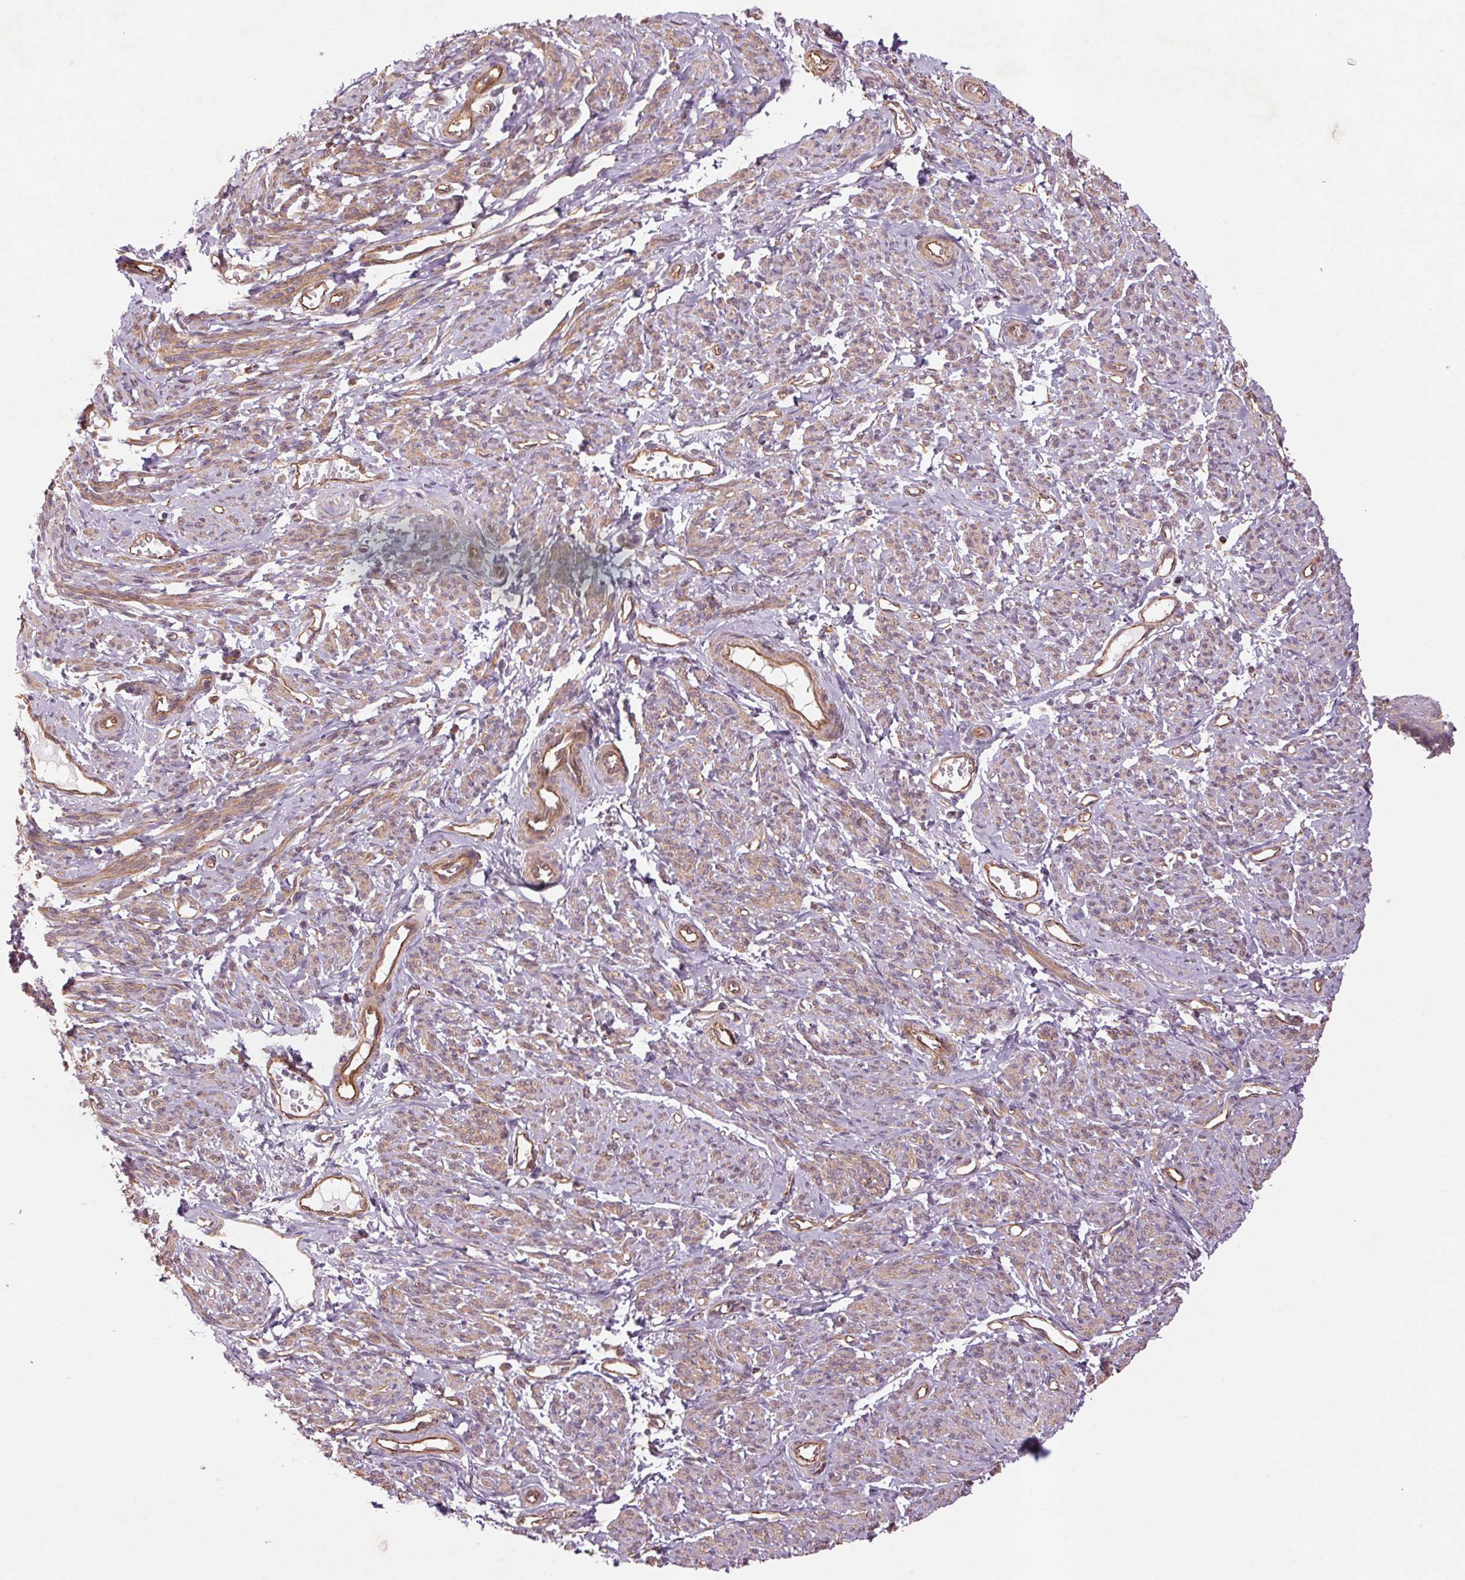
{"staining": {"intensity": "weak", "quantity": ">75%", "location": "cytoplasmic/membranous"}, "tissue": "smooth muscle", "cell_type": "Smooth muscle cells", "image_type": "normal", "snomed": [{"axis": "morphology", "description": "Normal tissue, NOS"}, {"axis": "topography", "description": "Smooth muscle"}], "caption": "A histopathology image of smooth muscle stained for a protein shows weak cytoplasmic/membranous brown staining in smooth muscle cells. The staining was performed using DAB to visualize the protein expression in brown, while the nuclei were stained in blue with hematoxylin (Magnification: 20x).", "gene": "CCSER1", "patient": {"sex": "female", "age": 65}}